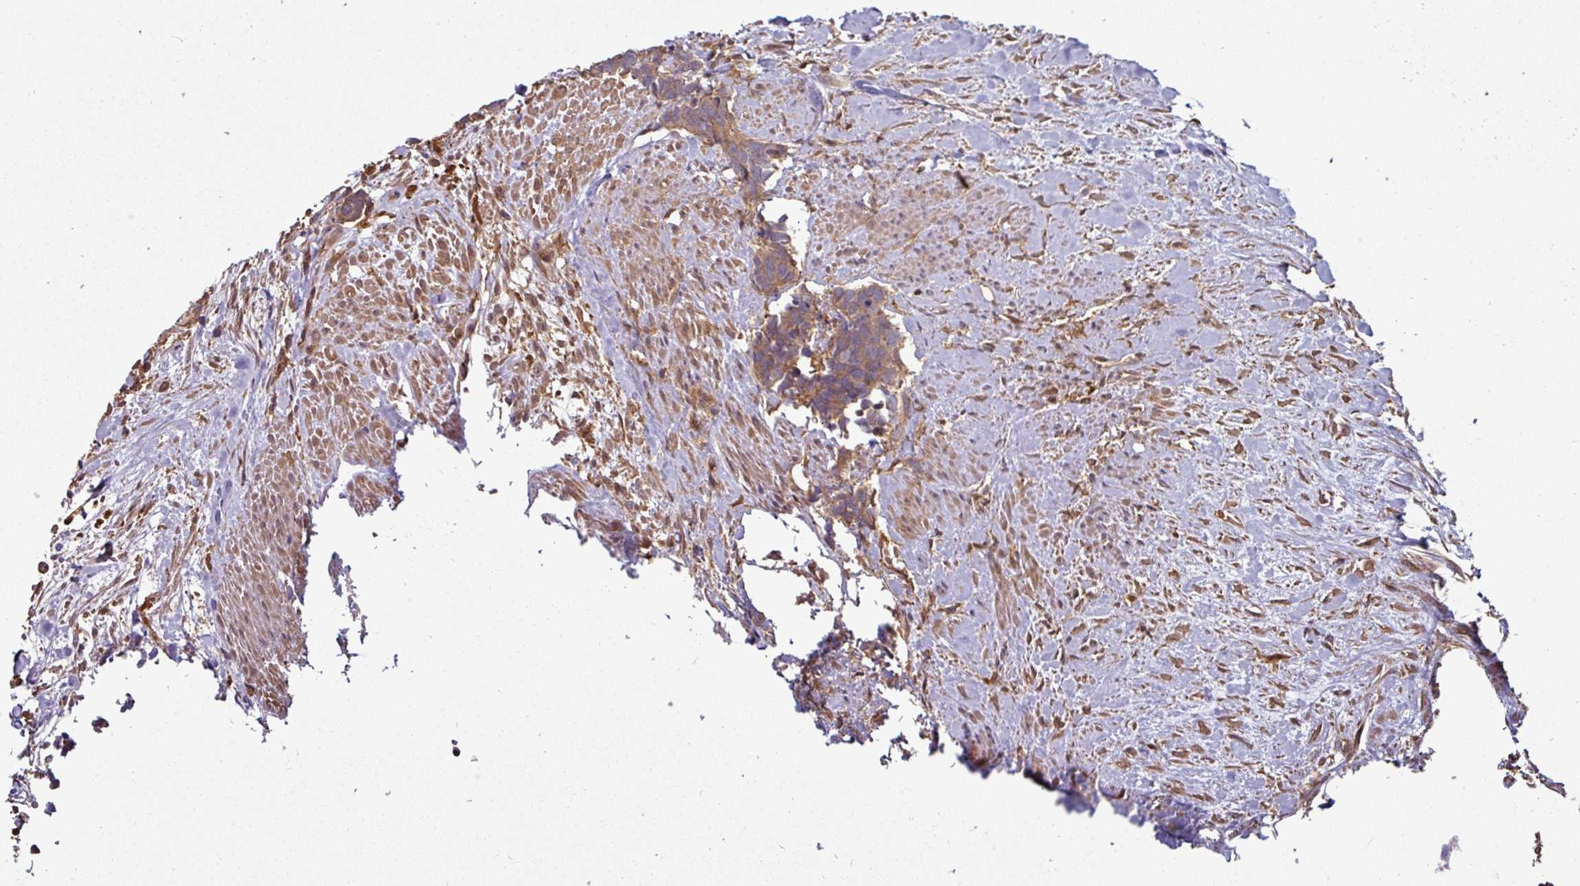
{"staining": {"intensity": "moderate", "quantity": ">75%", "location": "cytoplasmic/membranous"}, "tissue": "carcinoid", "cell_type": "Tumor cells", "image_type": "cancer", "snomed": [{"axis": "morphology", "description": "Carcinoma, NOS"}, {"axis": "morphology", "description": "Carcinoid, malignant, NOS"}, {"axis": "topography", "description": "Prostate"}], "caption": "Carcinoid tissue reveals moderate cytoplasmic/membranous expression in approximately >75% of tumor cells, visualized by immunohistochemistry. The staining was performed using DAB, with brown indicating positive protein expression. Nuclei are stained blue with hematoxylin.", "gene": "GNPDA1", "patient": {"sex": "male", "age": 57}}